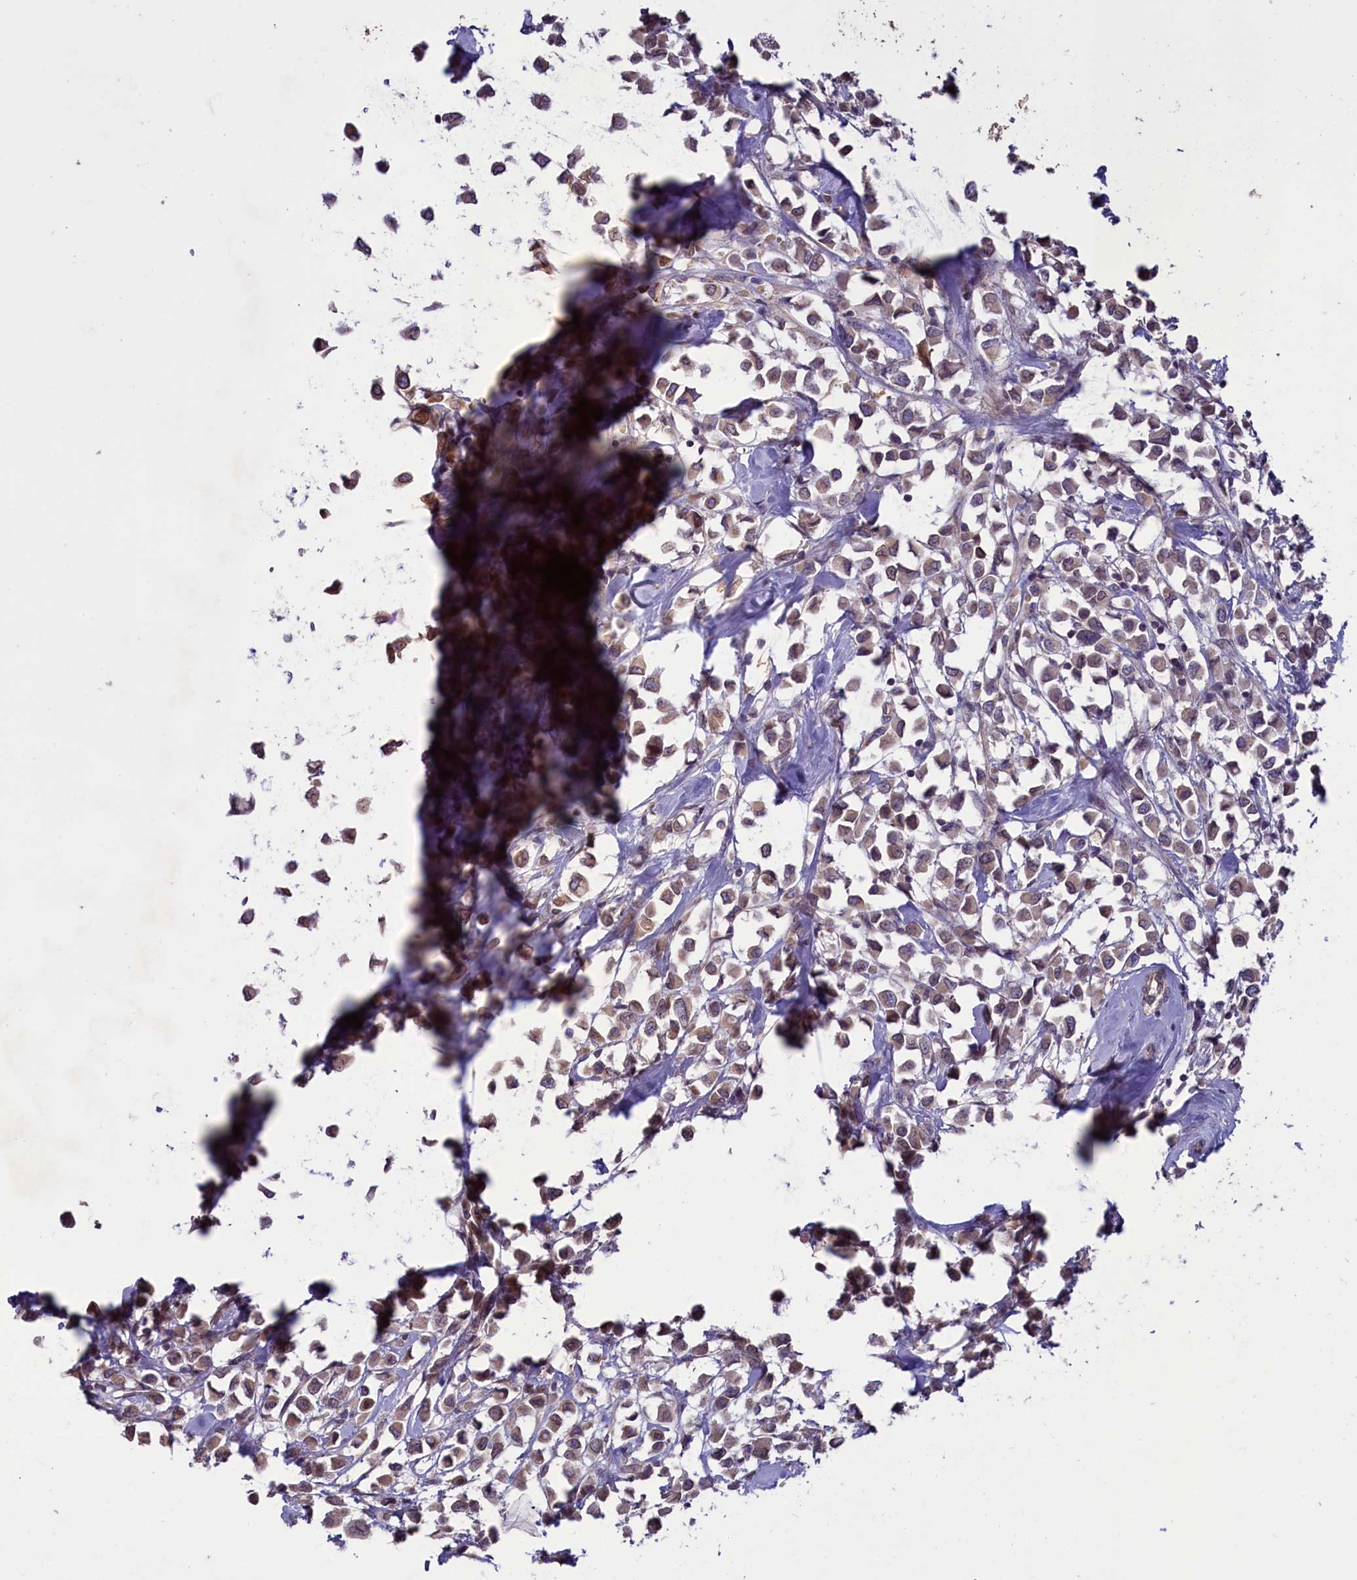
{"staining": {"intensity": "weak", "quantity": ">75%", "location": "cytoplasmic/membranous"}, "tissue": "breast cancer", "cell_type": "Tumor cells", "image_type": "cancer", "snomed": [{"axis": "morphology", "description": "Duct carcinoma"}, {"axis": "topography", "description": "Breast"}], "caption": "Approximately >75% of tumor cells in infiltrating ductal carcinoma (breast) reveal weak cytoplasmic/membranous protein positivity as visualized by brown immunohistochemical staining.", "gene": "CCDC125", "patient": {"sex": "female", "age": 61}}